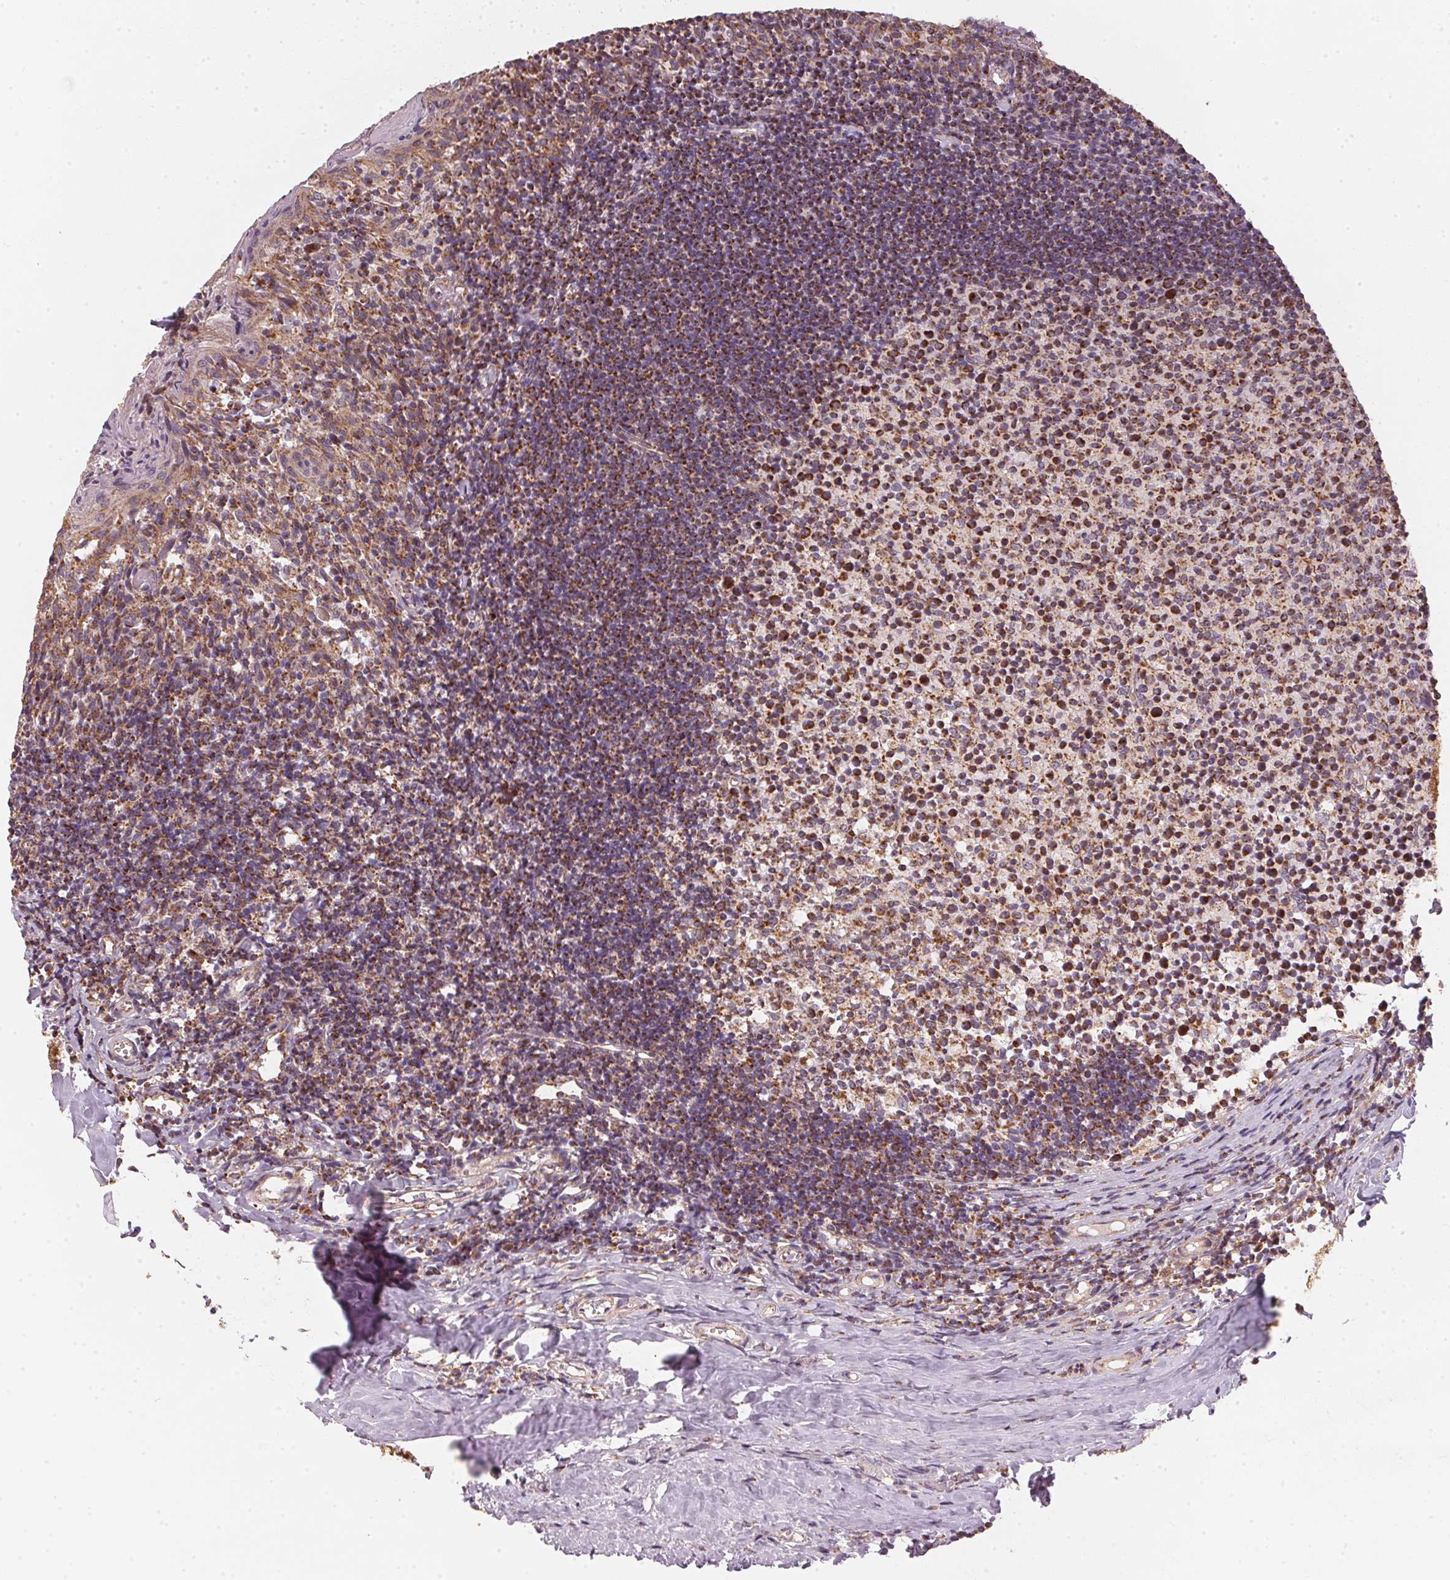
{"staining": {"intensity": "moderate", "quantity": ">75%", "location": "cytoplasmic/membranous"}, "tissue": "tonsil", "cell_type": "Germinal center cells", "image_type": "normal", "snomed": [{"axis": "morphology", "description": "Normal tissue, NOS"}, {"axis": "topography", "description": "Tonsil"}], "caption": "A high-resolution micrograph shows immunohistochemistry staining of normal tonsil, which demonstrates moderate cytoplasmic/membranous positivity in about >75% of germinal center cells.", "gene": "MATCAP1", "patient": {"sex": "female", "age": 10}}